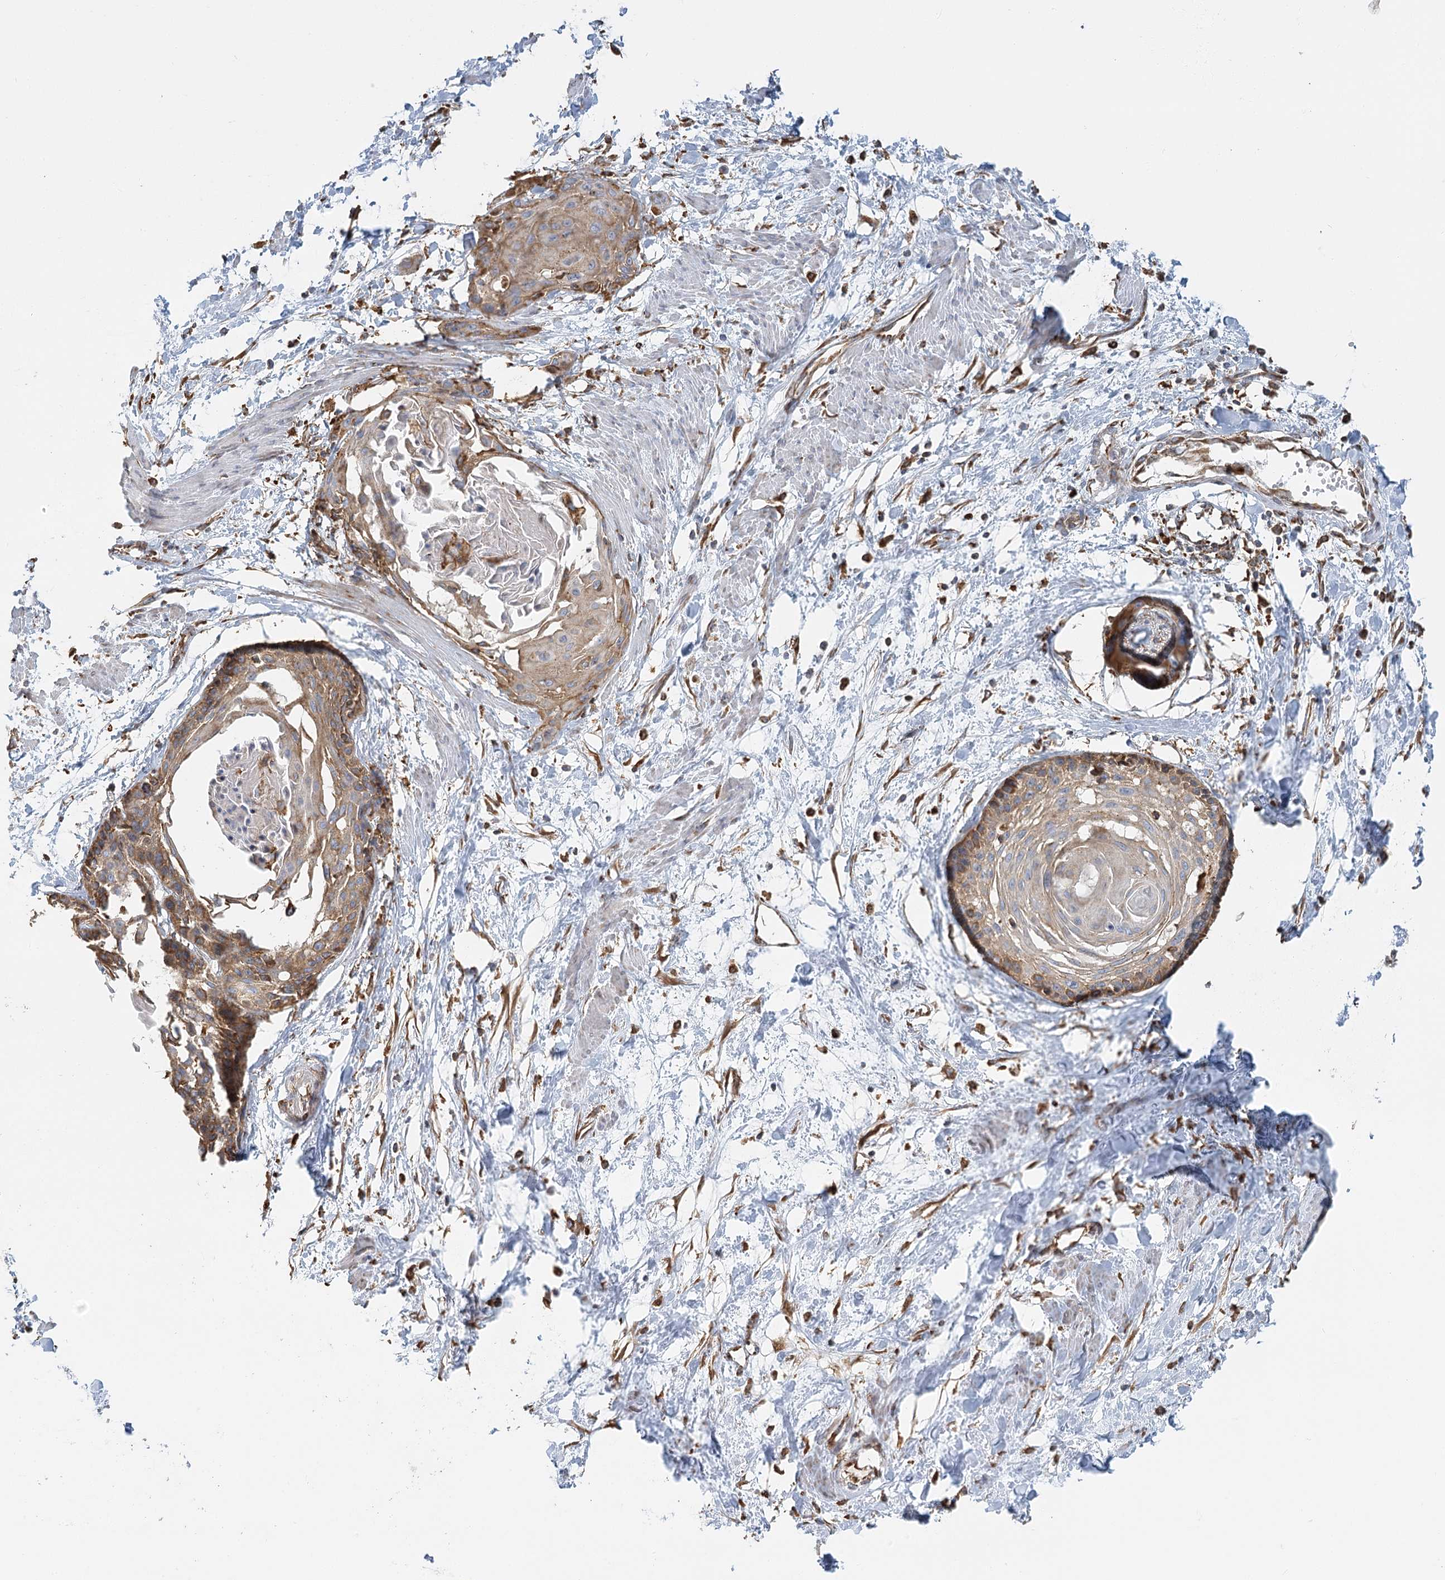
{"staining": {"intensity": "moderate", "quantity": "25%-75%", "location": "cytoplasmic/membranous"}, "tissue": "cervical cancer", "cell_type": "Tumor cells", "image_type": "cancer", "snomed": [{"axis": "morphology", "description": "Squamous cell carcinoma, NOS"}, {"axis": "topography", "description": "Cervix"}], "caption": "Moderate cytoplasmic/membranous positivity is seen in approximately 25%-75% of tumor cells in squamous cell carcinoma (cervical).", "gene": "TAS1R1", "patient": {"sex": "female", "age": 57}}